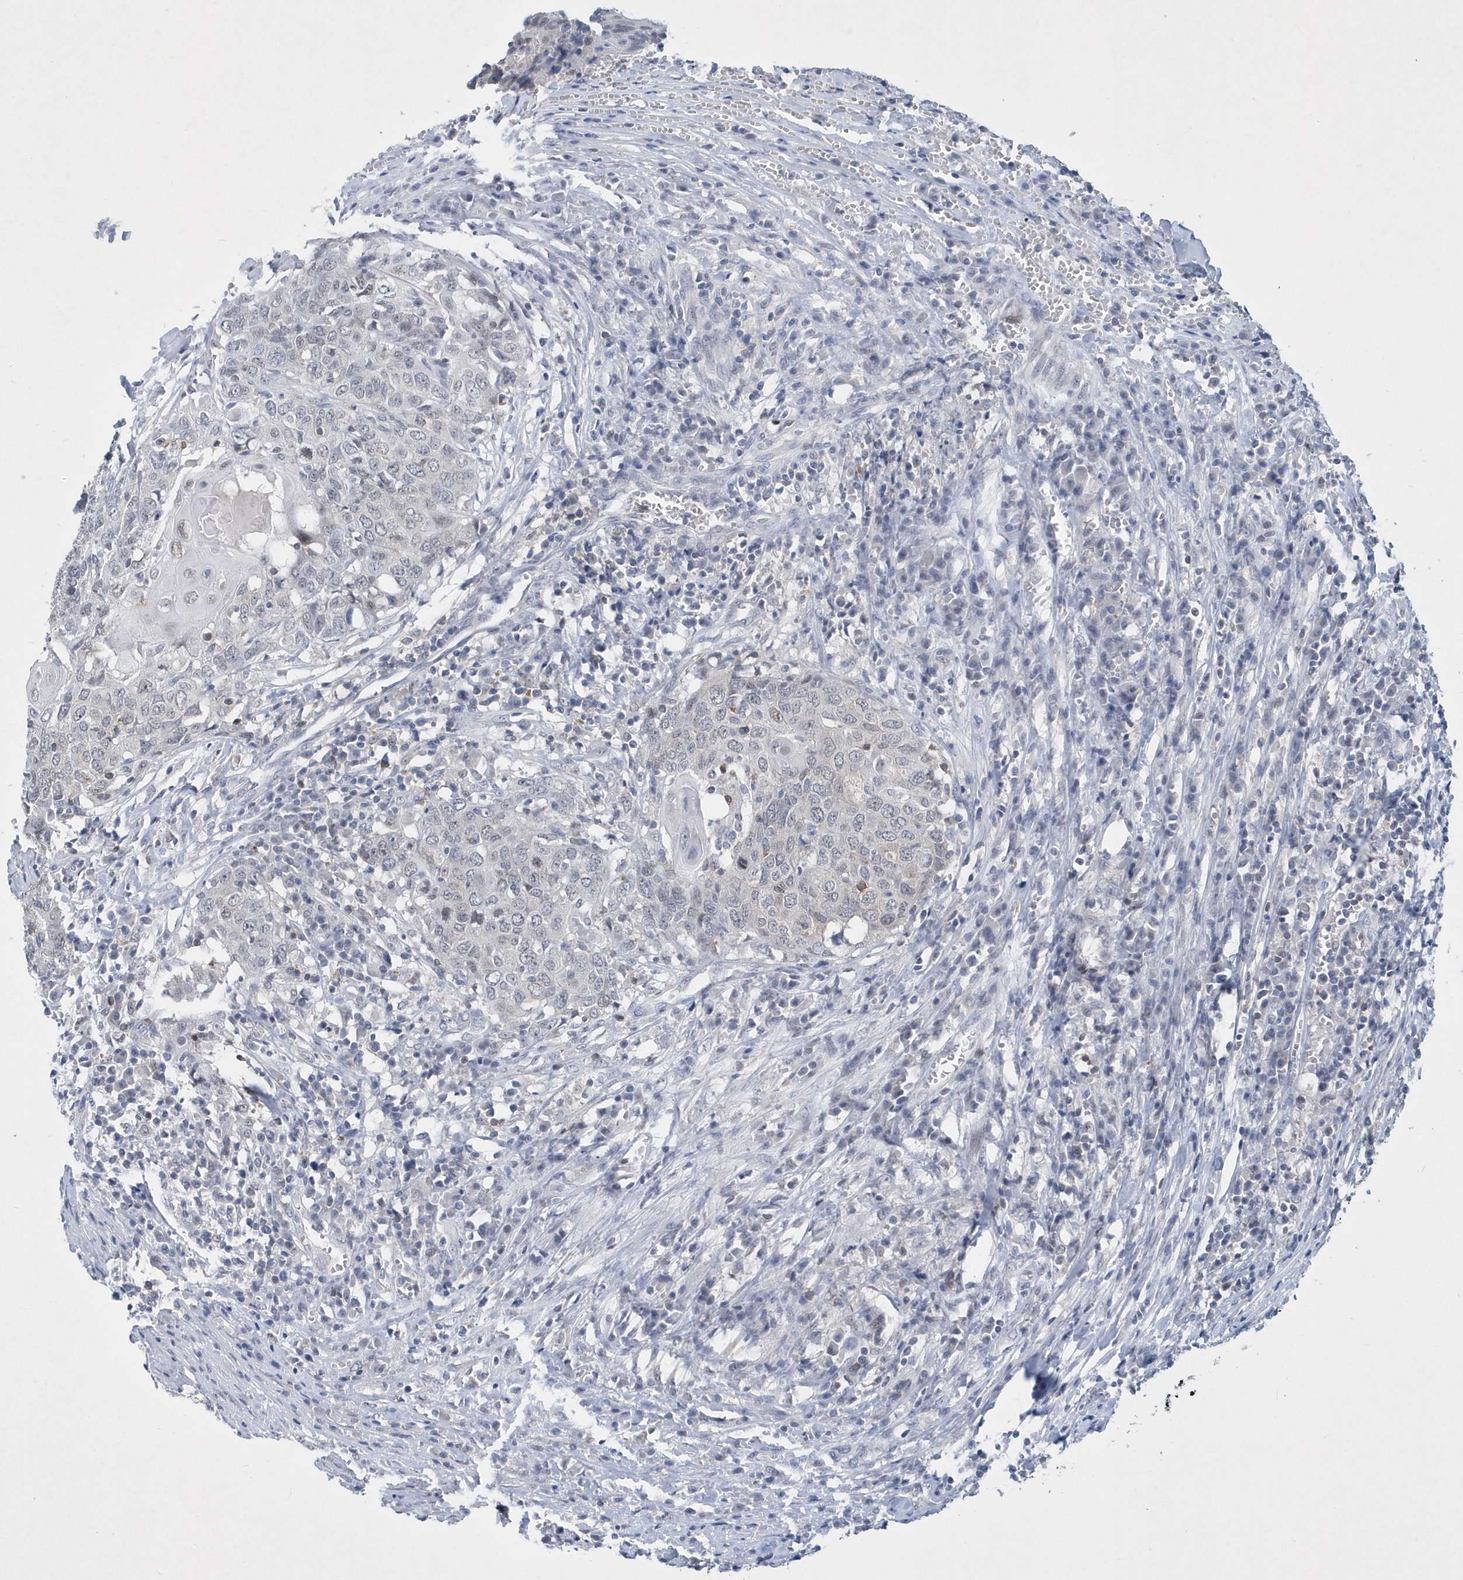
{"staining": {"intensity": "negative", "quantity": "none", "location": "none"}, "tissue": "head and neck cancer", "cell_type": "Tumor cells", "image_type": "cancer", "snomed": [{"axis": "morphology", "description": "Squamous cell carcinoma, NOS"}, {"axis": "topography", "description": "Head-Neck"}], "caption": "An IHC histopathology image of head and neck squamous cell carcinoma is shown. There is no staining in tumor cells of head and neck squamous cell carcinoma.", "gene": "SRGAP3", "patient": {"sex": "male", "age": 66}}